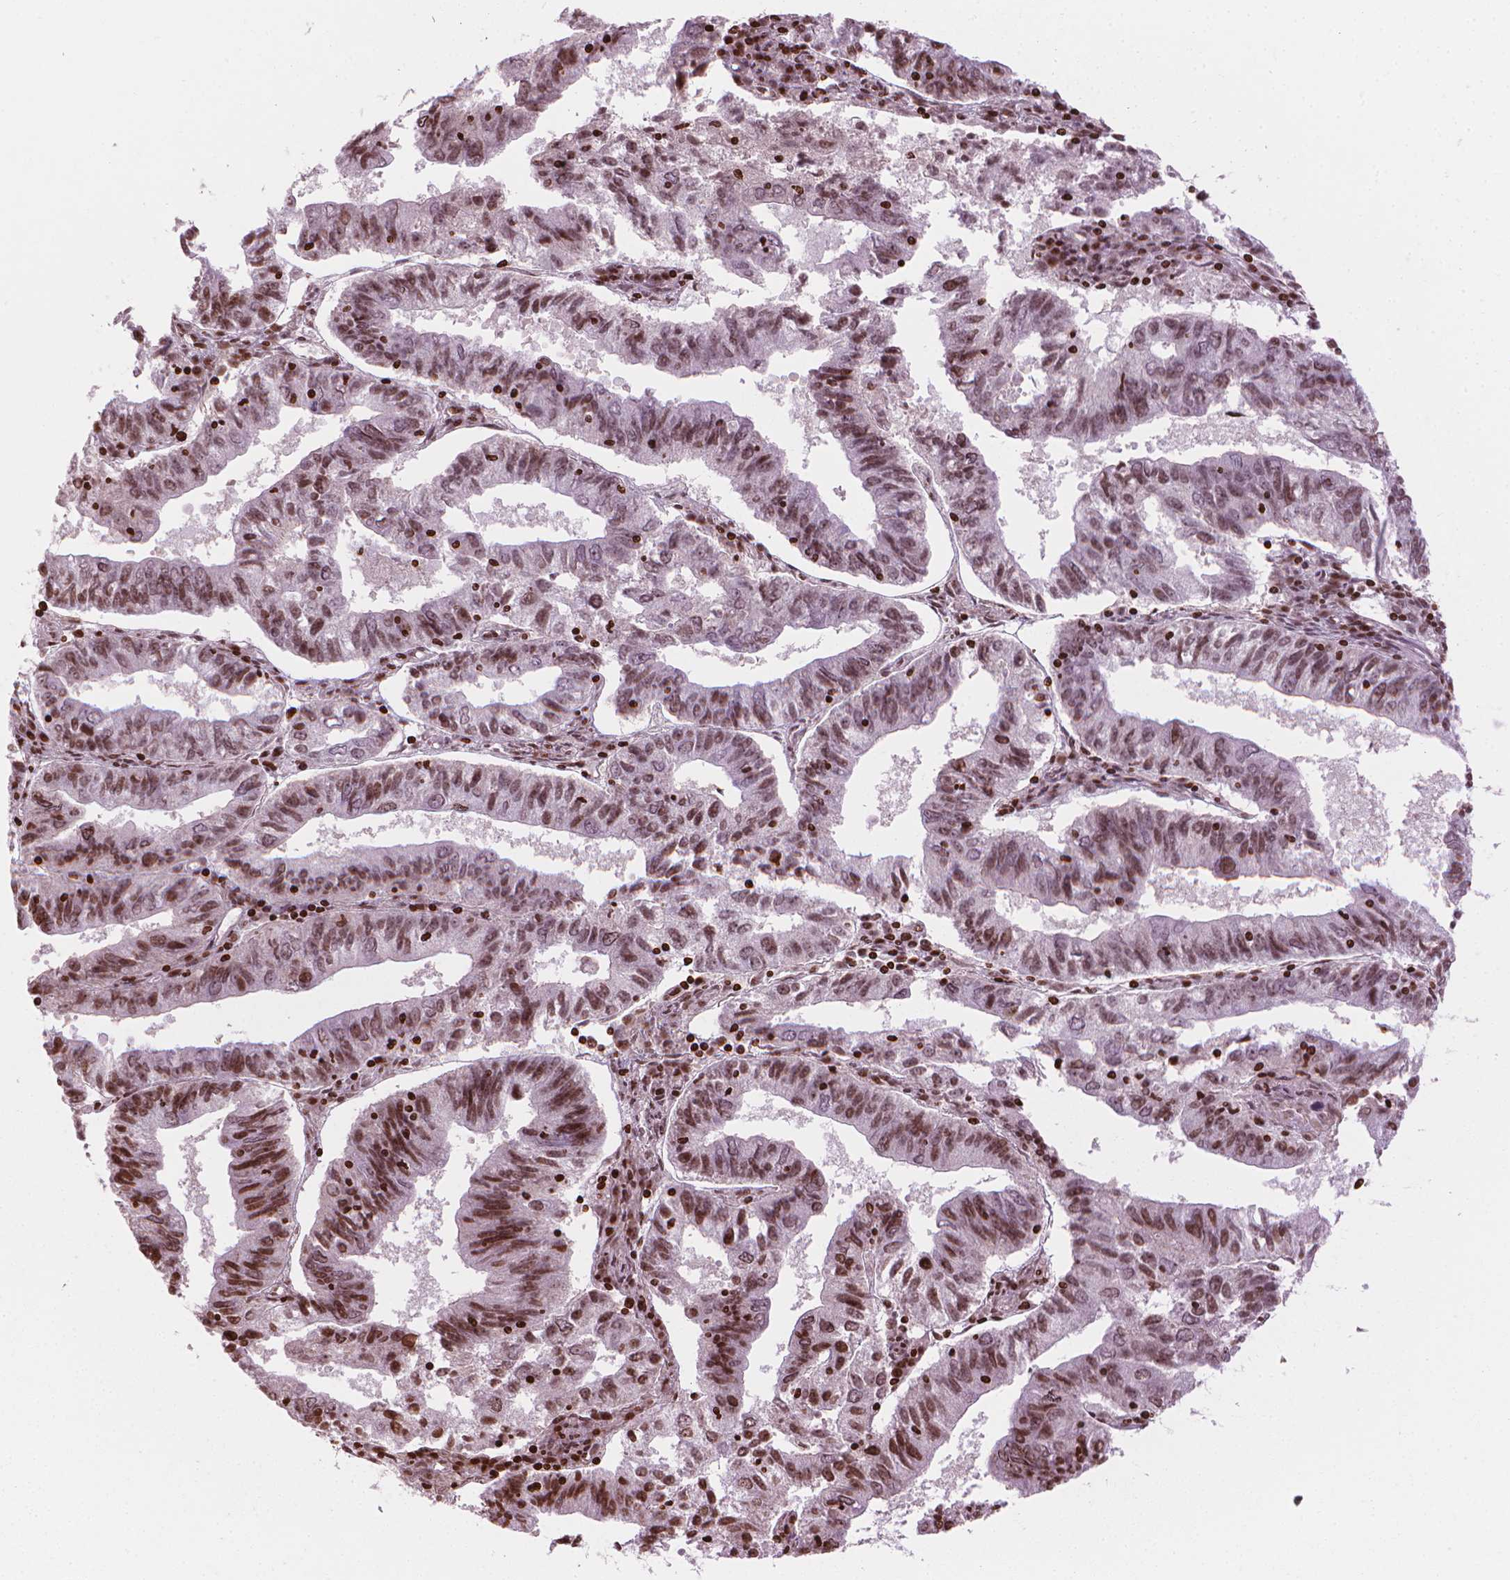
{"staining": {"intensity": "strong", "quantity": ">75%", "location": "nuclear"}, "tissue": "endometrial cancer", "cell_type": "Tumor cells", "image_type": "cancer", "snomed": [{"axis": "morphology", "description": "Adenocarcinoma, NOS"}, {"axis": "topography", "description": "Endometrium"}], "caption": "A micrograph showing strong nuclear positivity in approximately >75% of tumor cells in endometrial adenocarcinoma, as visualized by brown immunohistochemical staining.", "gene": "PIP4K2A", "patient": {"sex": "female", "age": 82}}